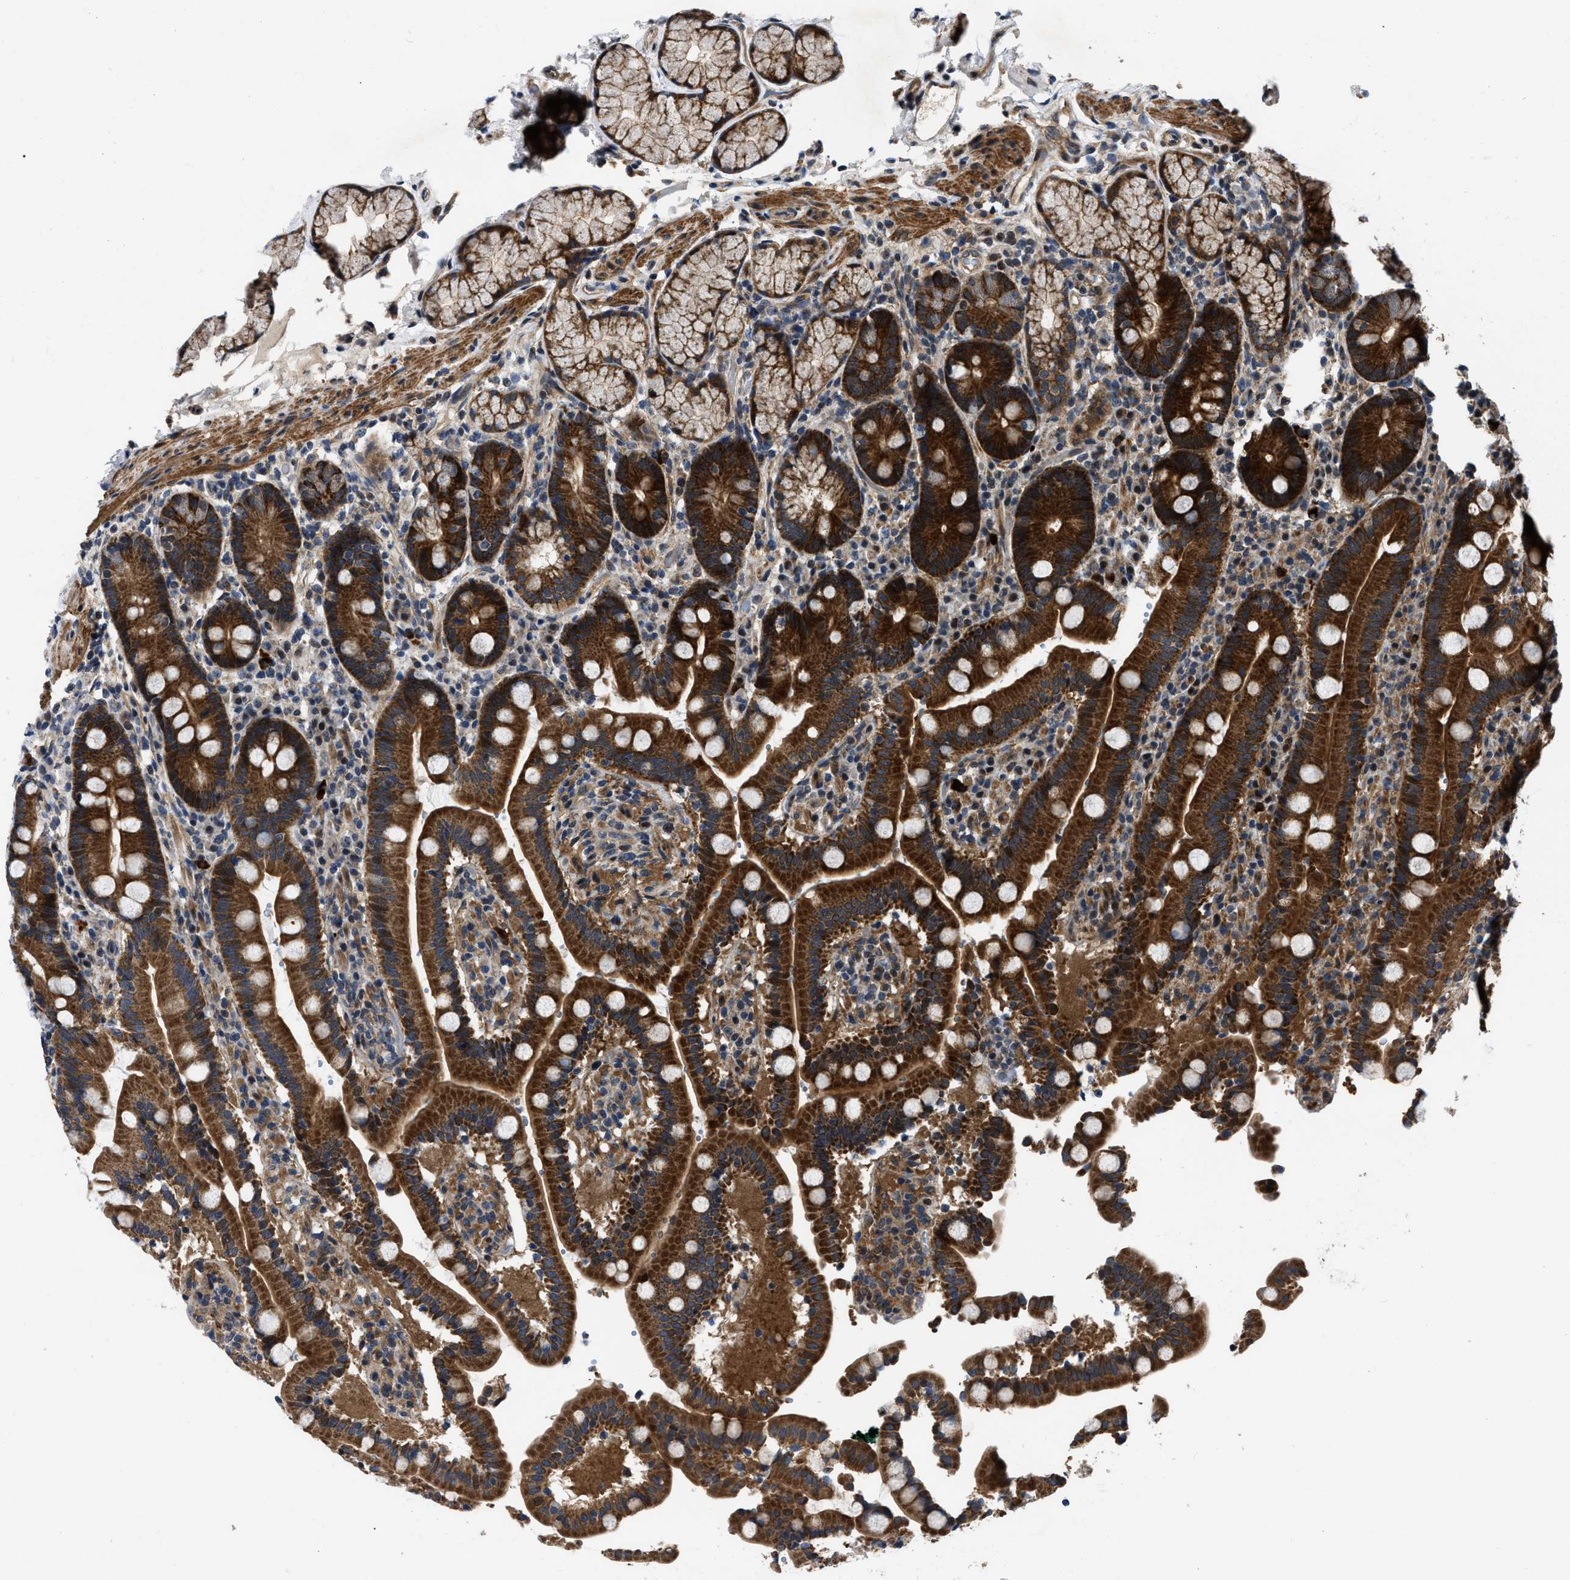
{"staining": {"intensity": "strong", "quantity": ">75%", "location": "cytoplasmic/membranous"}, "tissue": "duodenum", "cell_type": "Glandular cells", "image_type": "normal", "snomed": [{"axis": "morphology", "description": "Normal tissue, NOS"}, {"axis": "topography", "description": "Small intestine, NOS"}], "caption": "Brown immunohistochemical staining in unremarkable duodenum shows strong cytoplasmic/membranous positivity in about >75% of glandular cells.", "gene": "PPWD1", "patient": {"sex": "female", "age": 71}}